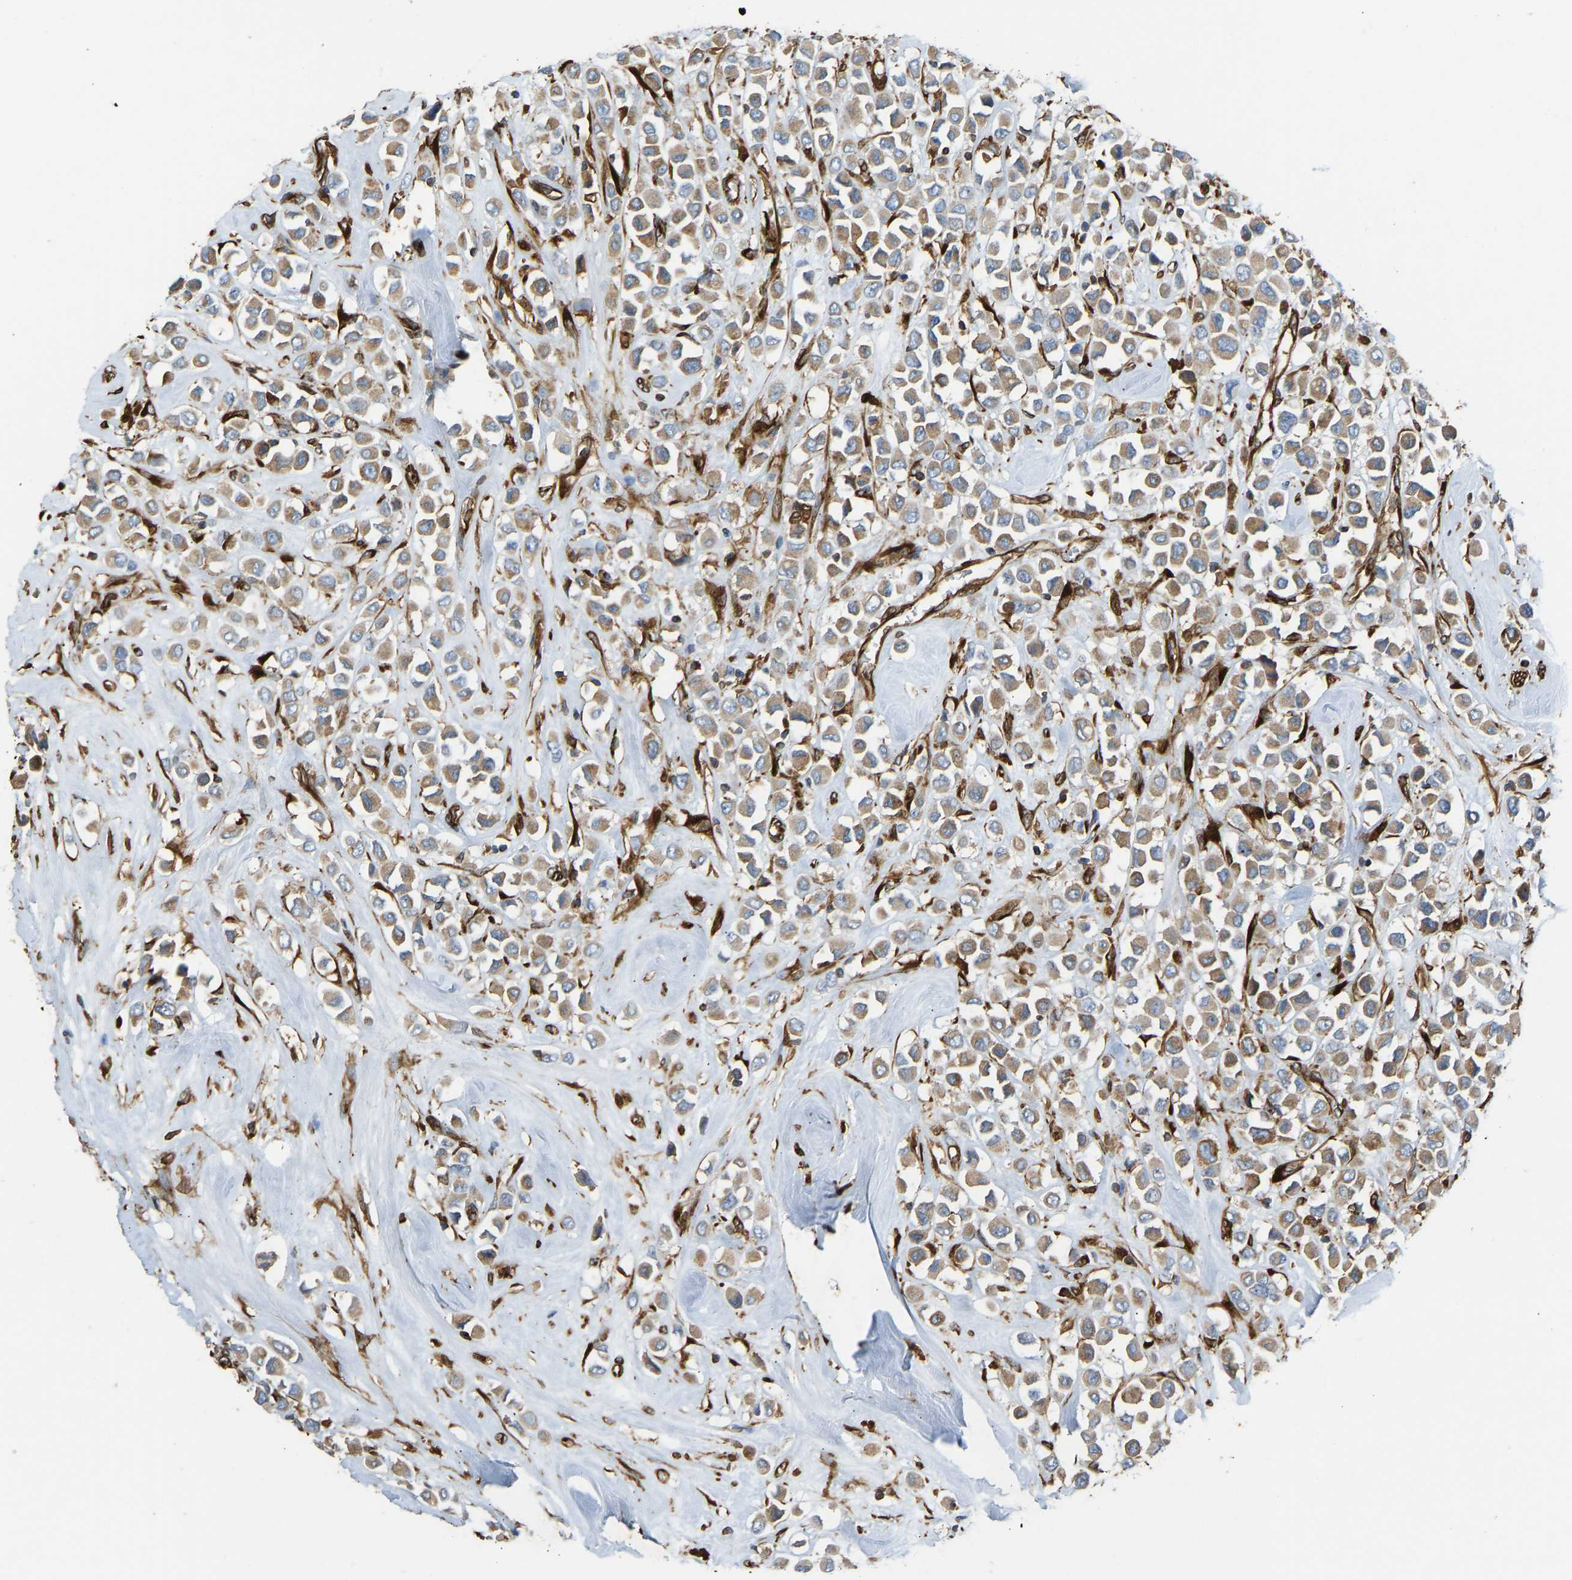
{"staining": {"intensity": "moderate", "quantity": ">75%", "location": "cytoplasmic/membranous"}, "tissue": "breast cancer", "cell_type": "Tumor cells", "image_type": "cancer", "snomed": [{"axis": "morphology", "description": "Duct carcinoma"}, {"axis": "topography", "description": "Breast"}], "caption": "Tumor cells show medium levels of moderate cytoplasmic/membranous staining in approximately >75% of cells in human invasive ductal carcinoma (breast).", "gene": "BEX3", "patient": {"sex": "female", "age": 61}}